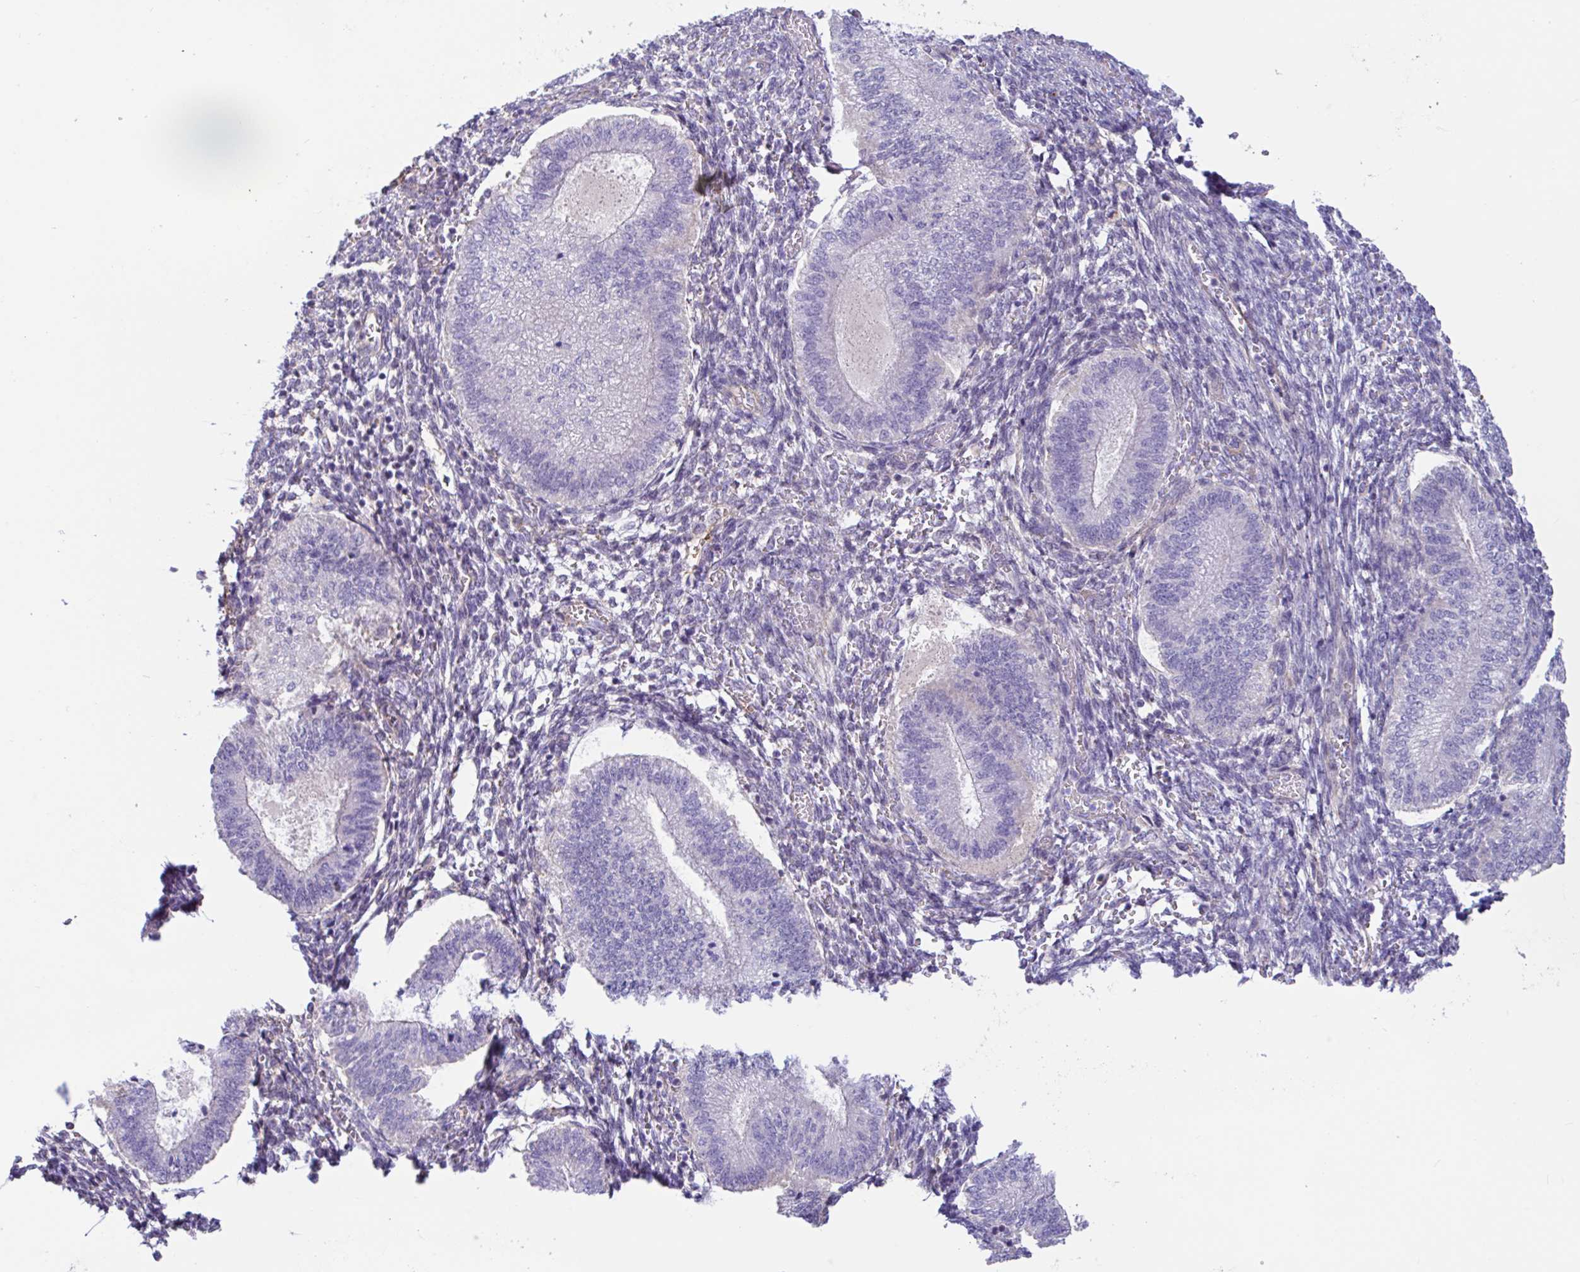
{"staining": {"intensity": "weak", "quantity": "25%-75%", "location": "cytoplasmic/membranous"}, "tissue": "endometrium", "cell_type": "Cells in endometrial stroma", "image_type": "normal", "snomed": [{"axis": "morphology", "description": "Normal tissue, NOS"}, {"axis": "topography", "description": "Endometrium"}], "caption": "IHC photomicrograph of benign endometrium stained for a protein (brown), which exhibits low levels of weak cytoplasmic/membranous expression in approximately 25%-75% of cells in endometrial stroma.", "gene": "PLCD4", "patient": {"sex": "female", "age": 25}}